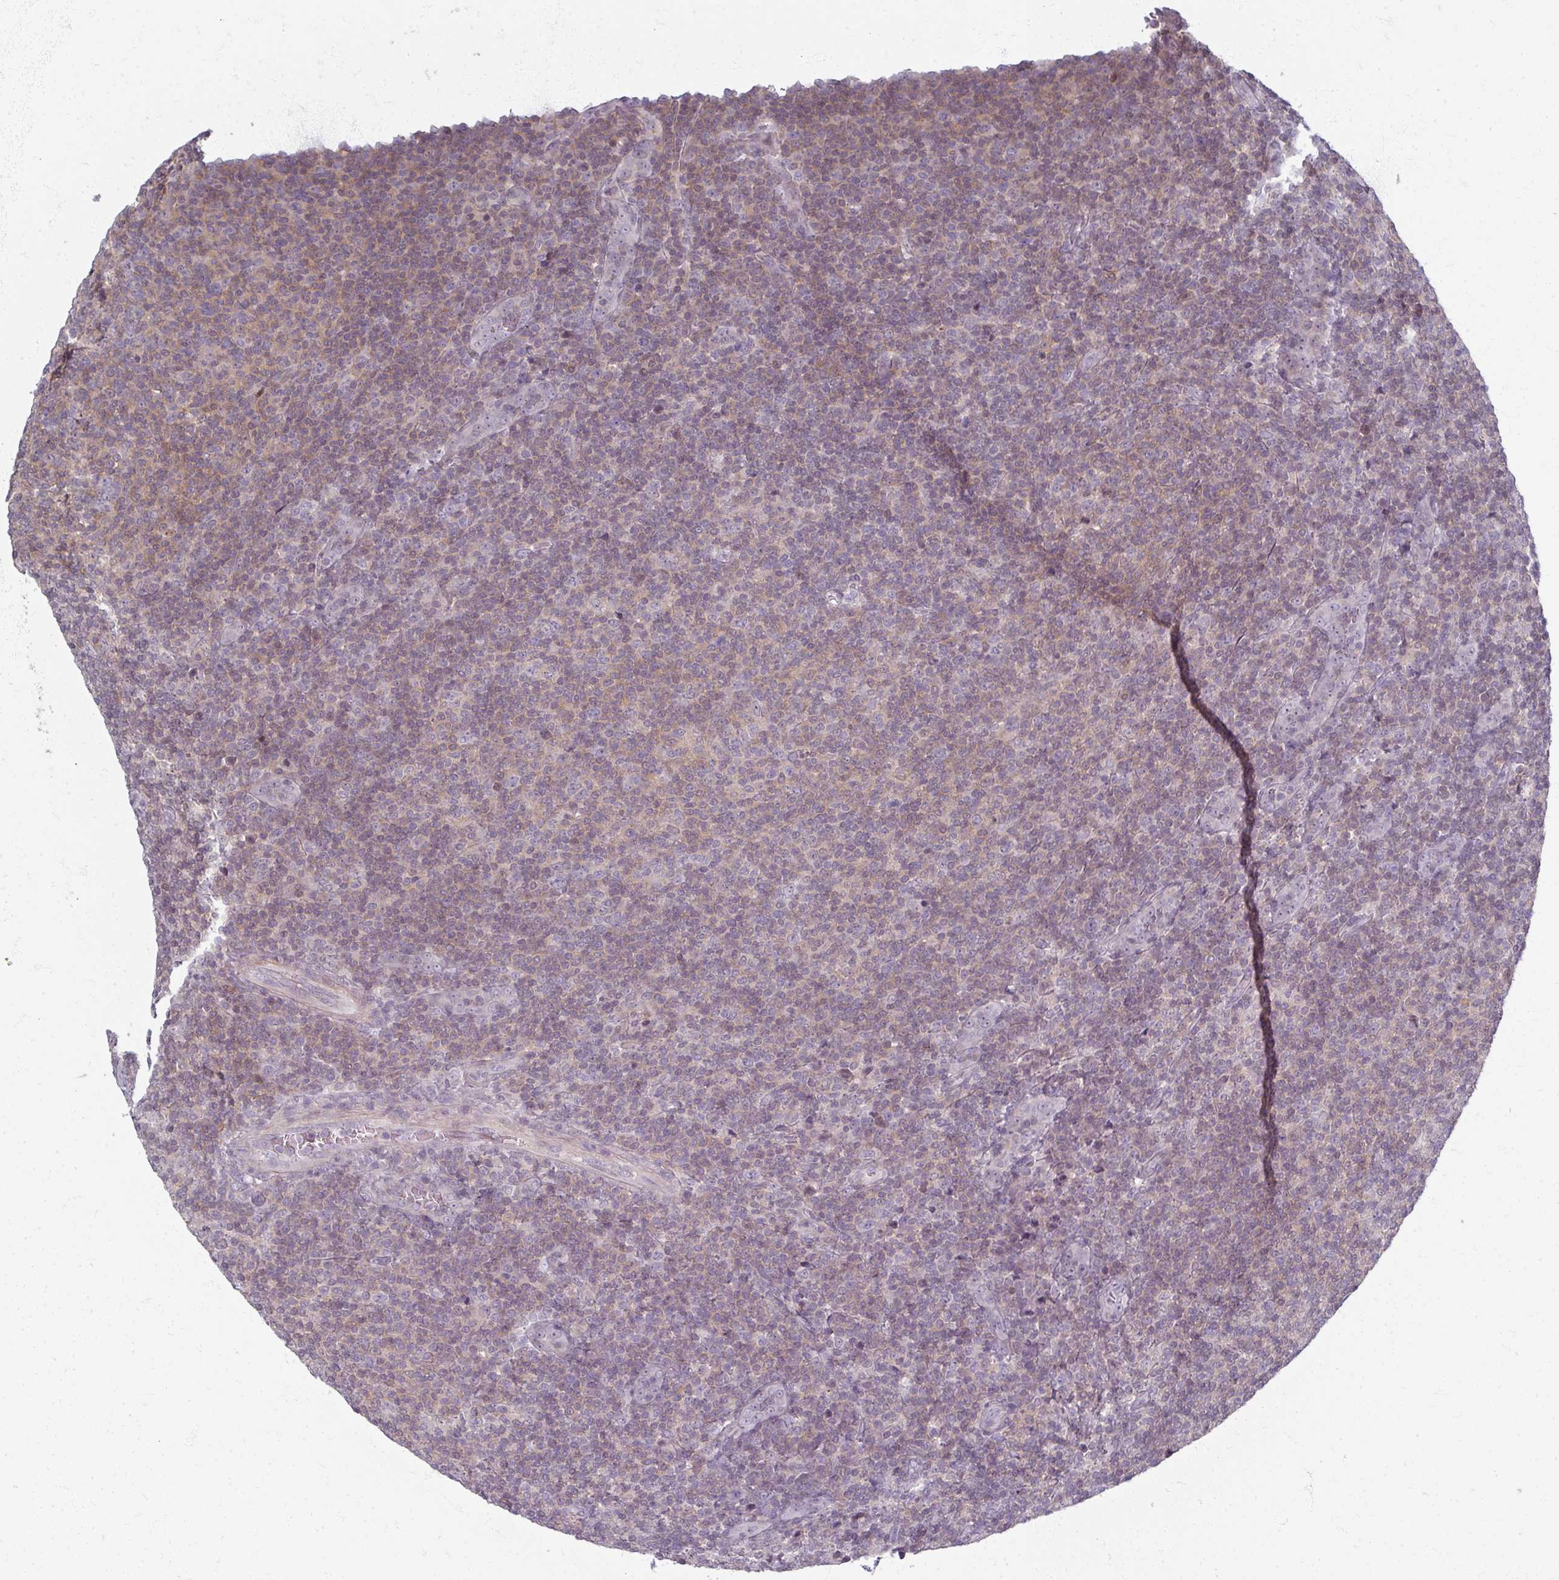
{"staining": {"intensity": "weak", "quantity": "25%-75%", "location": "cytoplasmic/membranous"}, "tissue": "lymphoma", "cell_type": "Tumor cells", "image_type": "cancer", "snomed": [{"axis": "morphology", "description": "Malignant lymphoma, non-Hodgkin's type, Low grade"}, {"axis": "topography", "description": "Lymph node"}], "caption": "An IHC image of tumor tissue is shown. Protein staining in brown shows weak cytoplasmic/membranous positivity in lymphoma within tumor cells.", "gene": "TTLL7", "patient": {"sex": "male", "age": 66}}